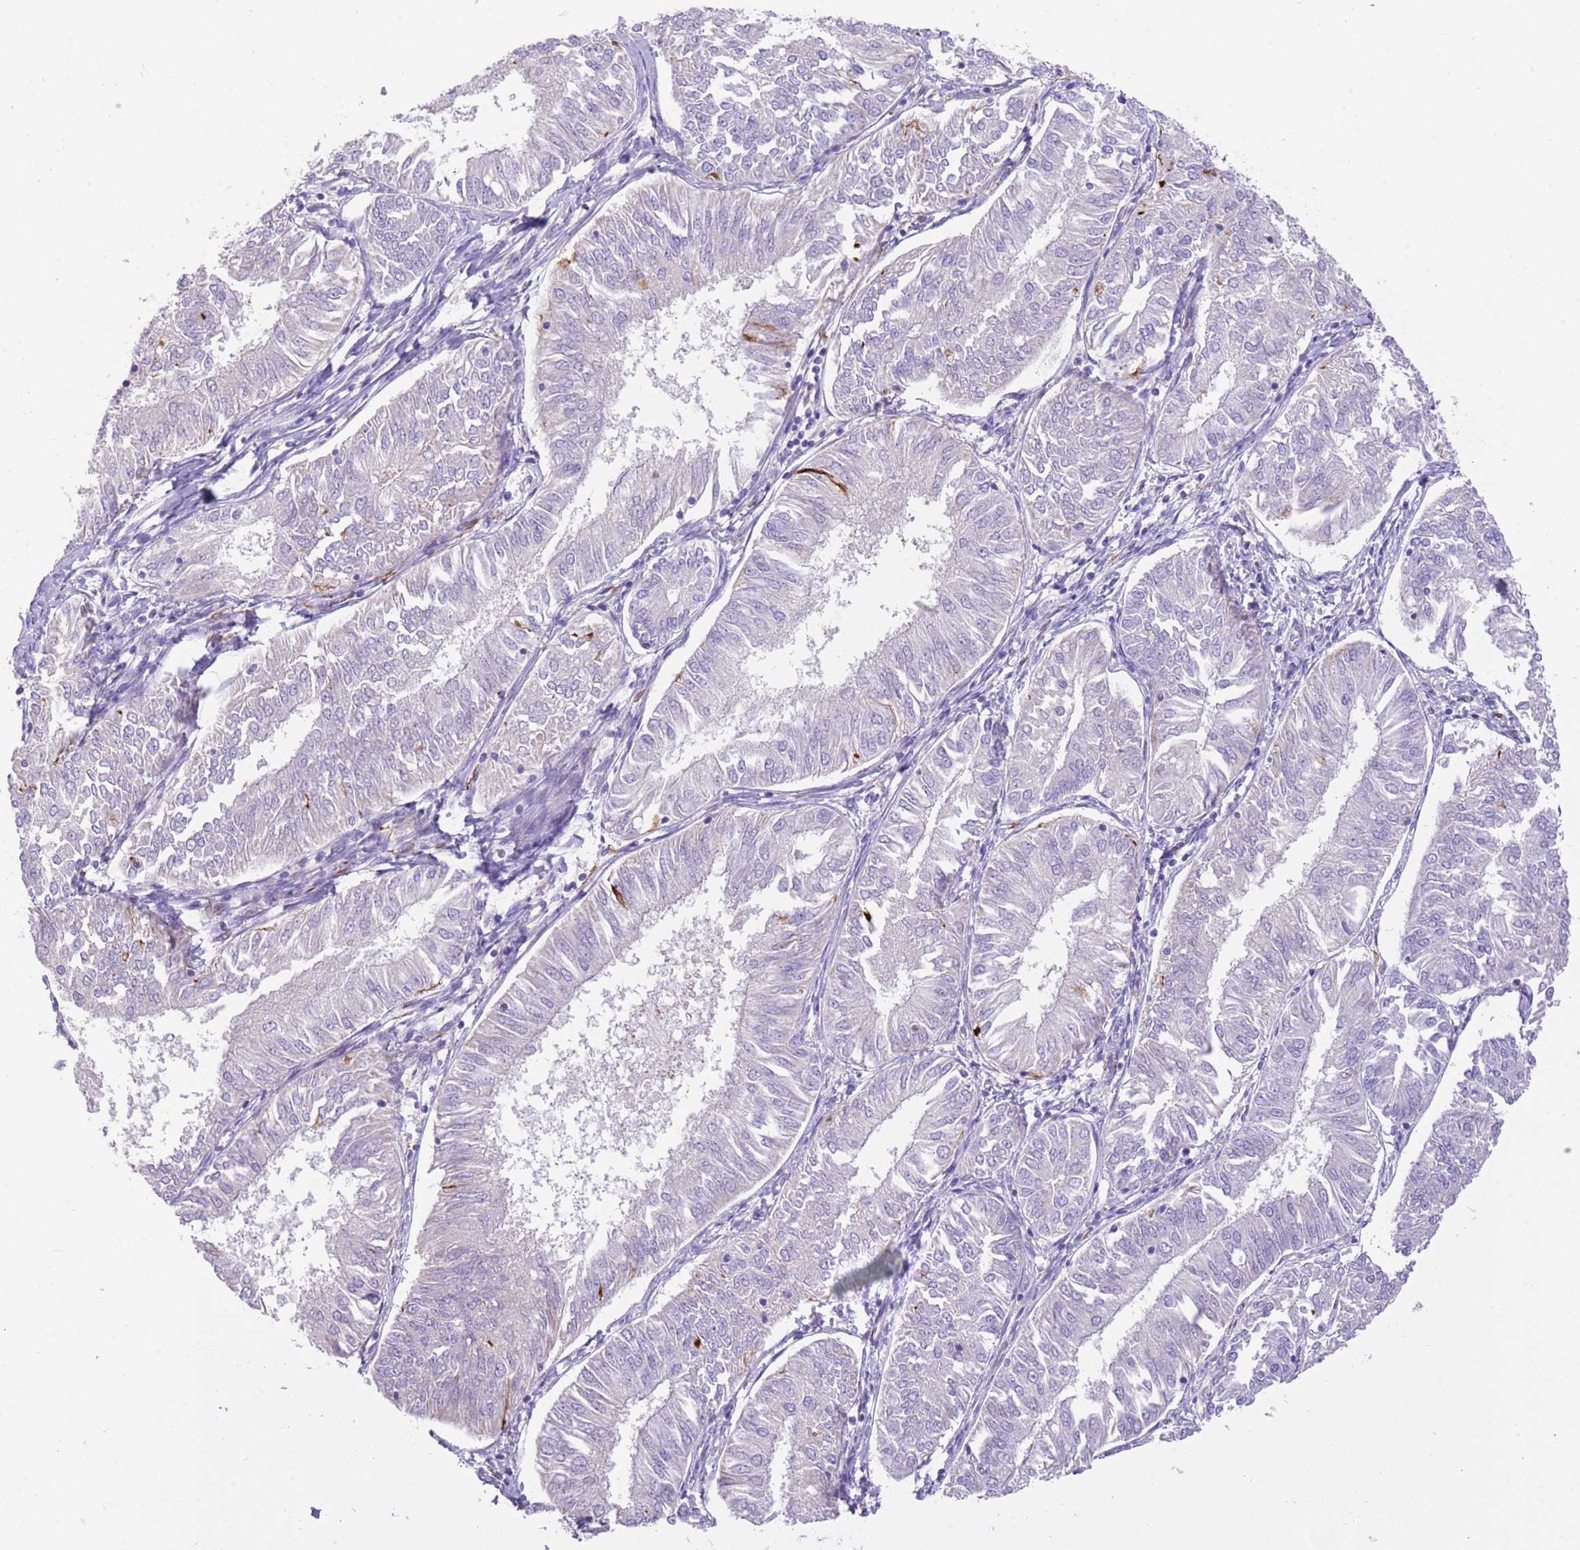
{"staining": {"intensity": "negative", "quantity": "none", "location": "none"}, "tissue": "endometrial cancer", "cell_type": "Tumor cells", "image_type": "cancer", "snomed": [{"axis": "morphology", "description": "Adenocarcinoma, NOS"}, {"axis": "topography", "description": "Endometrium"}], "caption": "This is an immunohistochemistry (IHC) photomicrograph of endometrial cancer. There is no expression in tumor cells.", "gene": "SFTPA1", "patient": {"sex": "female", "age": 58}}